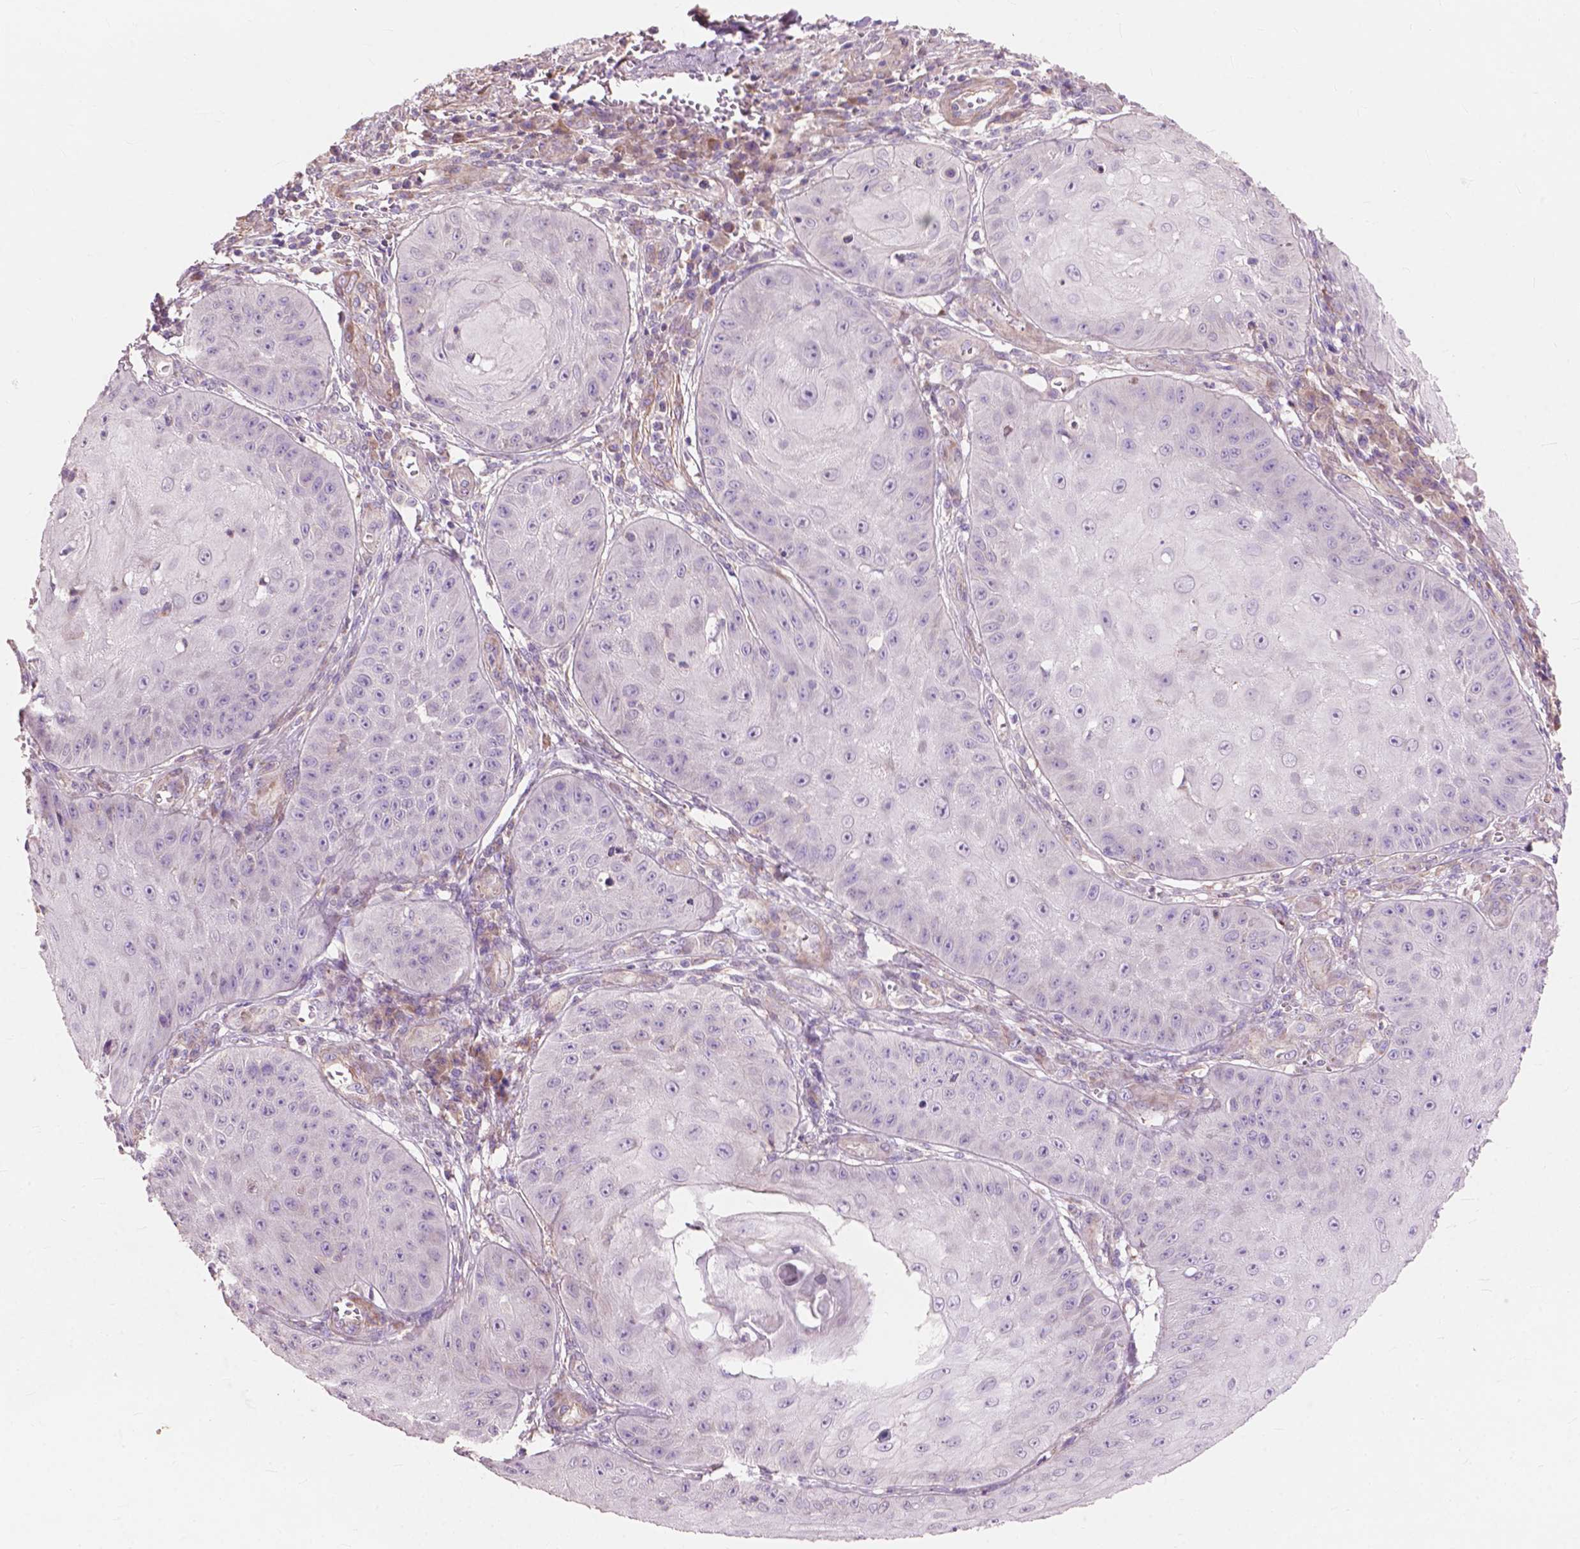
{"staining": {"intensity": "negative", "quantity": "none", "location": "none"}, "tissue": "skin cancer", "cell_type": "Tumor cells", "image_type": "cancer", "snomed": [{"axis": "morphology", "description": "Squamous cell carcinoma, NOS"}, {"axis": "topography", "description": "Skin"}], "caption": "An image of human squamous cell carcinoma (skin) is negative for staining in tumor cells.", "gene": "FNIP1", "patient": {"sex": "male", "age": 70}}